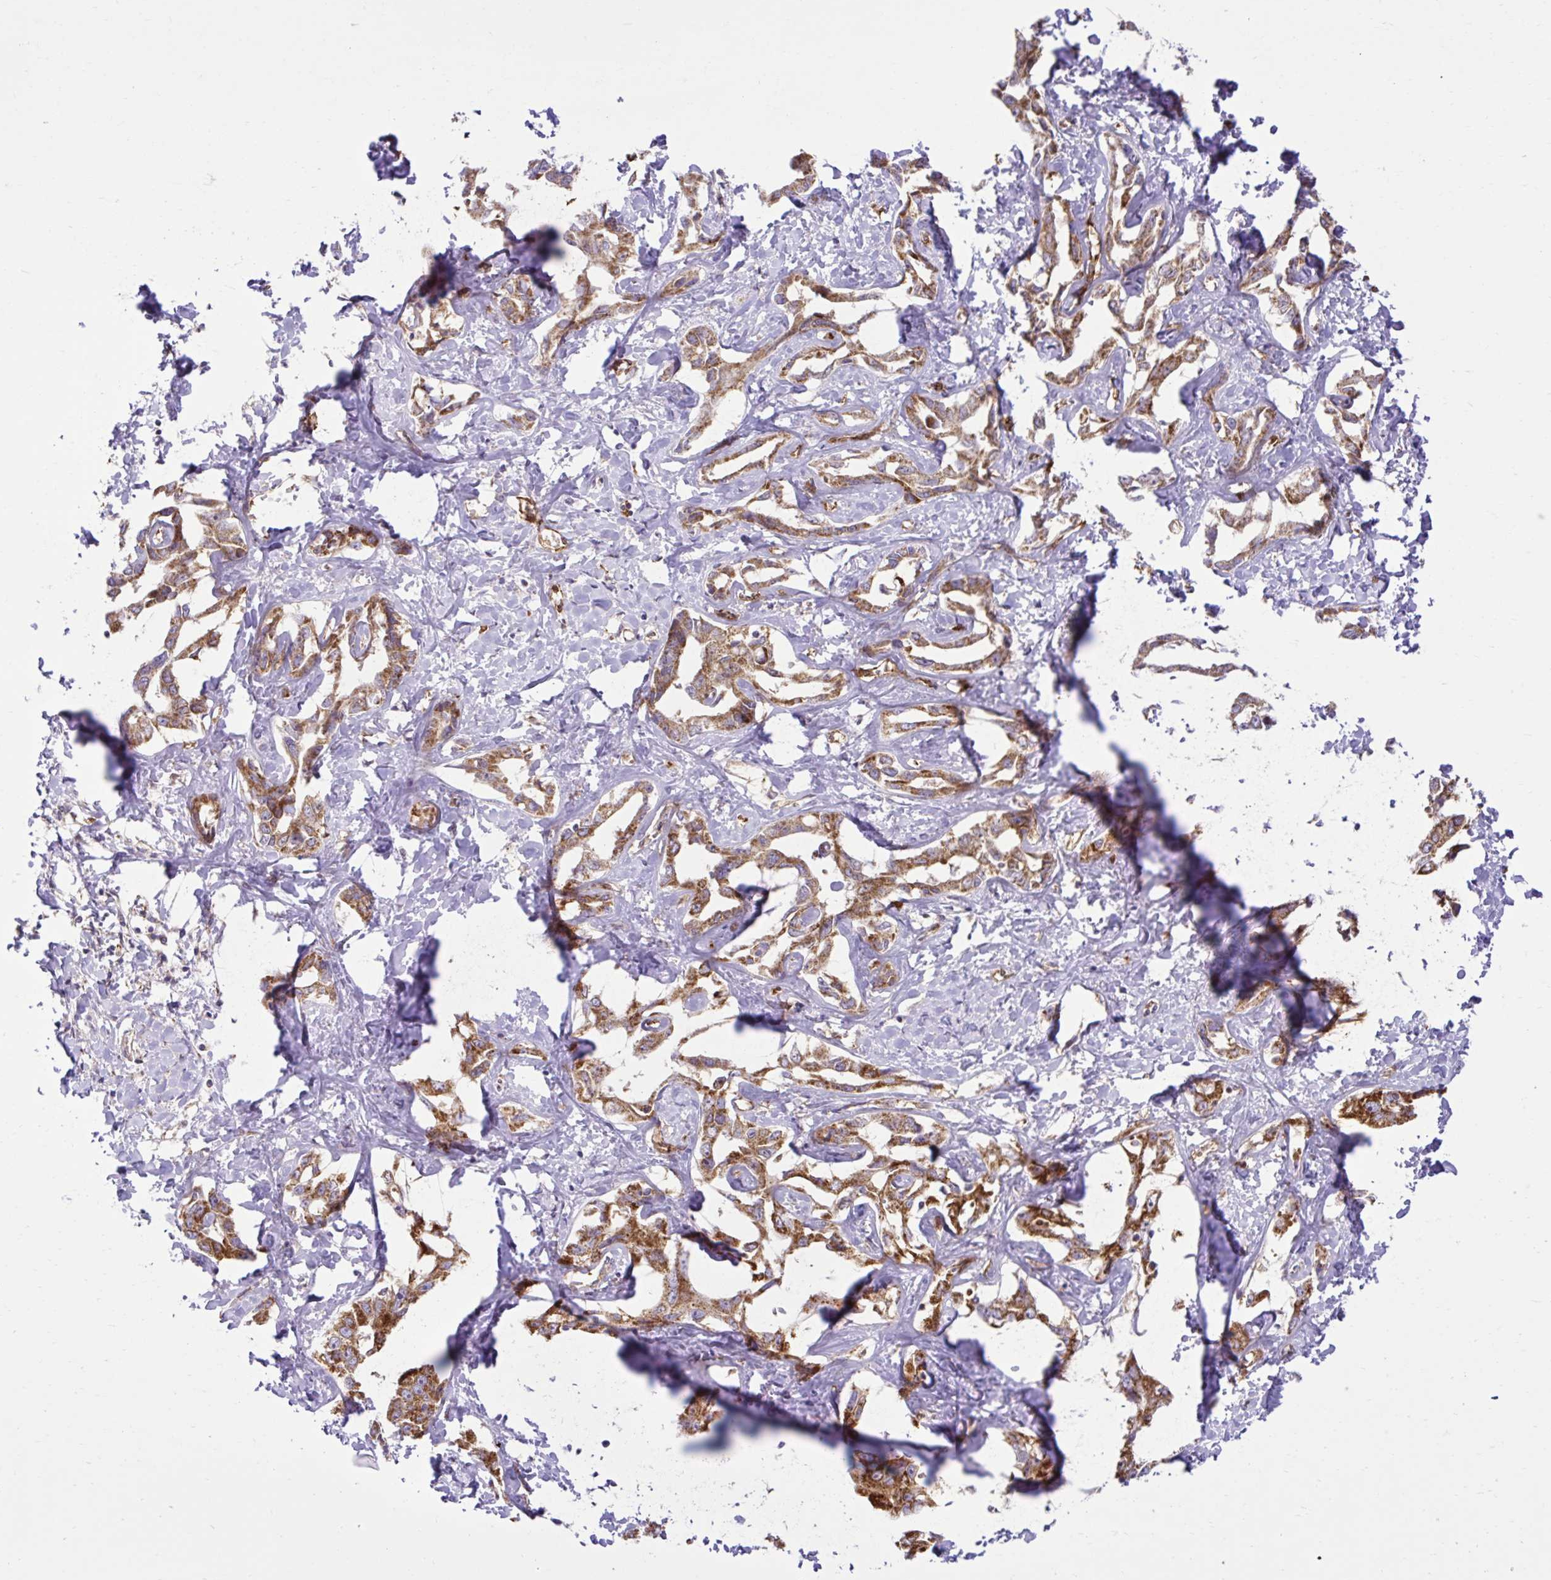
{"staining": {"intensity": "moderate", "quantity": ">75%", "location": "cytoplasmic/membranous"}, "tissue": "liver cancer", "cell_type": "Tumor cells", "image_type": "cancer", "snomed": [{"axis": "morphology", "description": "Cholangiocarcinoma"}, {"axis": "topography", "description": "Liver"}], "caption": "A brown stain shows moderate cytoplasmic/membranous expression of a protein in liver cancer tumor cells. (DAB = brown stain, brightfield microscopy at high magnification).", "gene": "LIMS1", "patient": {"sex": "male", "age": 59}}